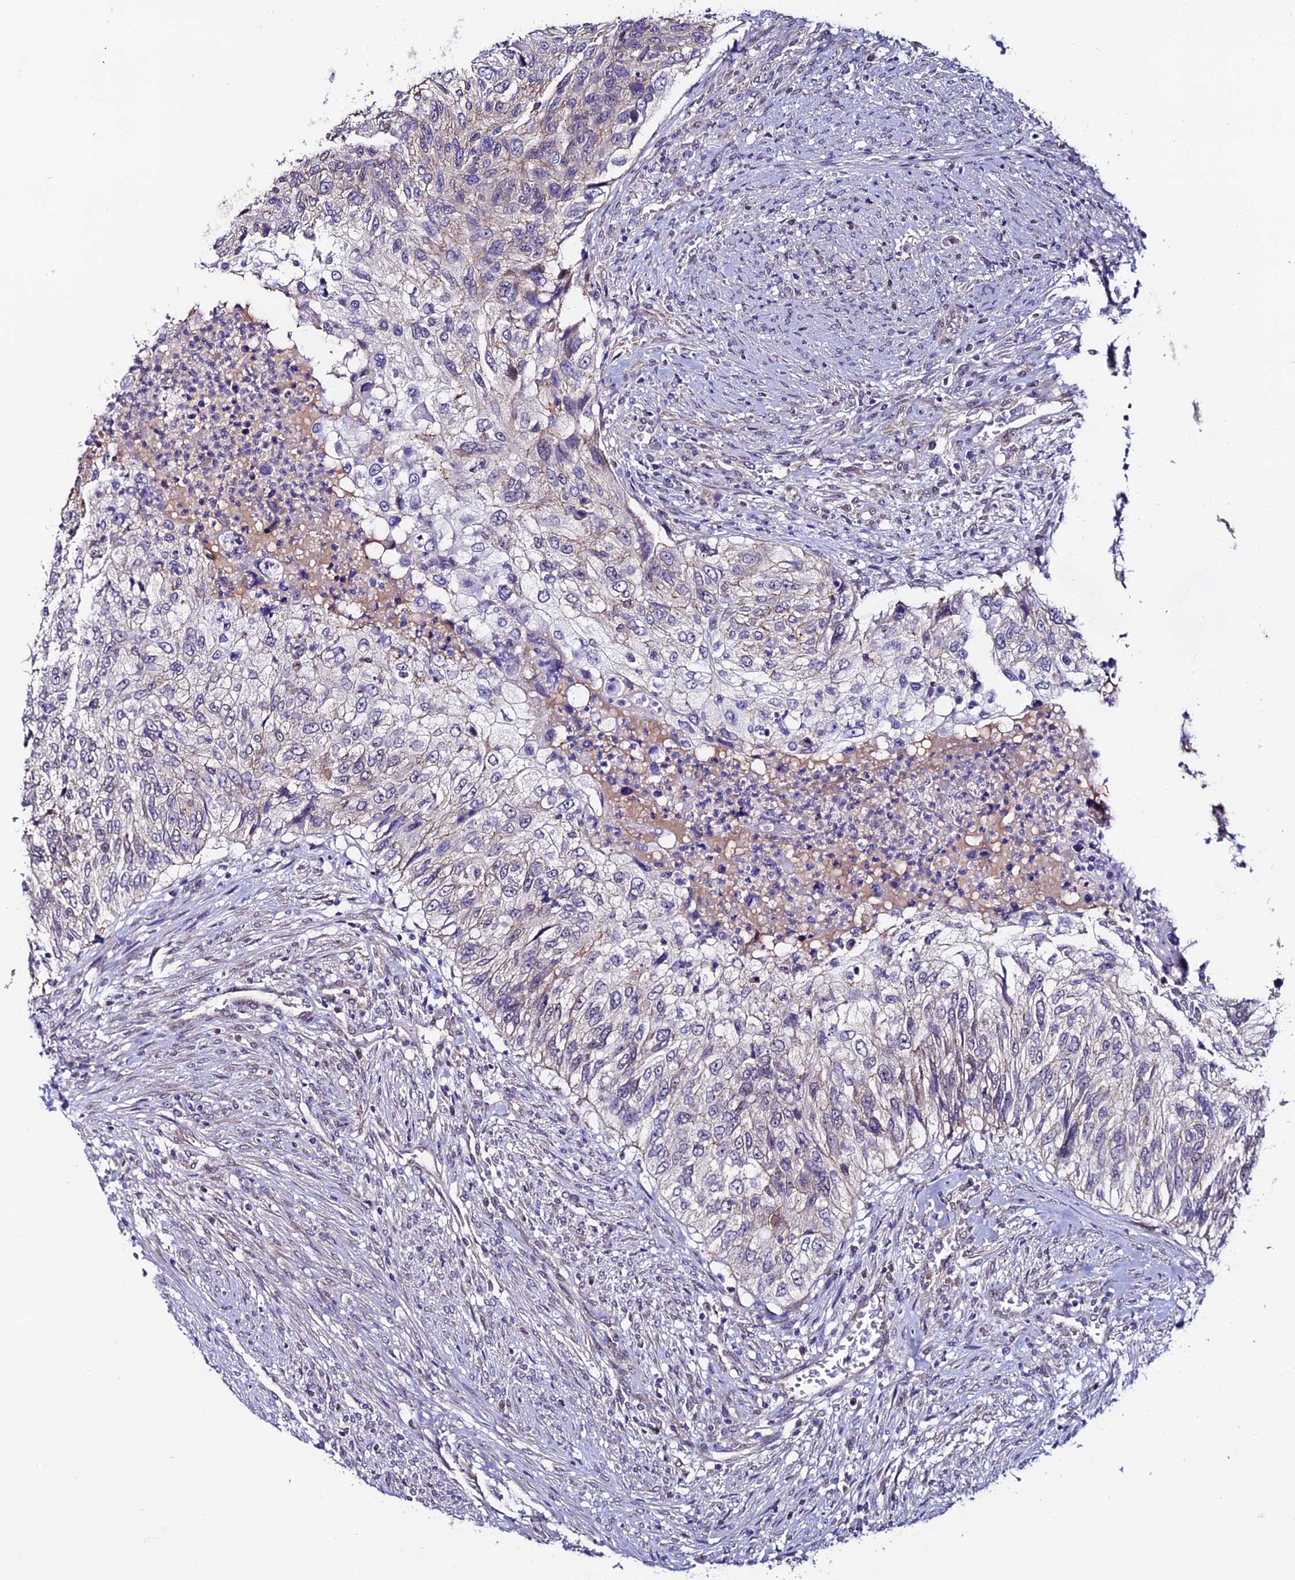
{"staining": {"intensity": "weak", "quantity": "<25%", "location": "cytoplasmic/membranous"}, "tissue": "urothelial cancer", "cell_type": "Tumor cells", "image_type": "cancer", "snomed": [{"axis": "morphology", "description": "Urothelial carcinoma, High grade"}, {"axis": "topography", "description": "Urinary bladder"}], "caption": "Human urothelial cancer stained for a protein using IHC displays no expression in tumor cells.", "gene": "FZD8", "patient": {"sex": "female", "age": 60}}